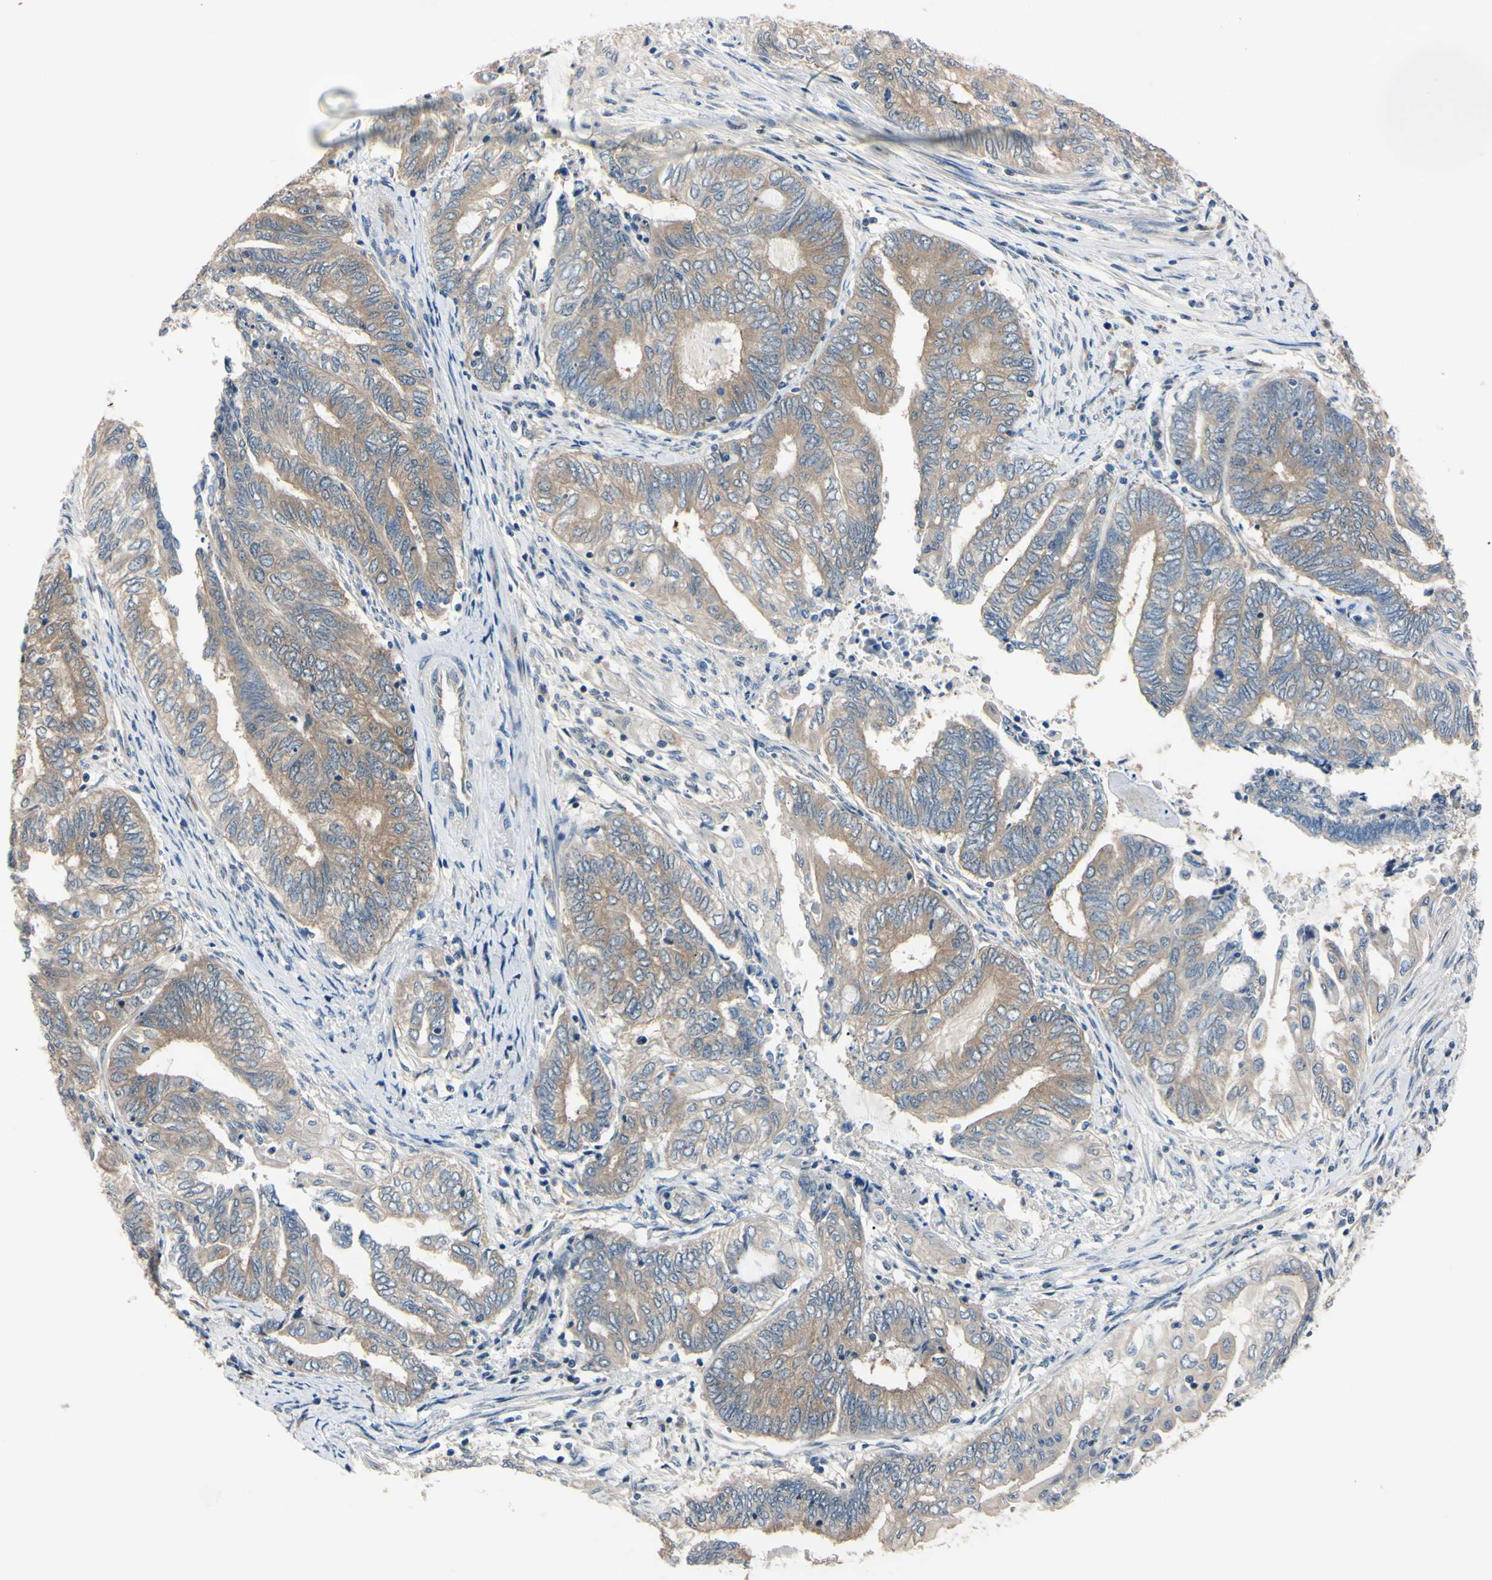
{"staining": {"intensity": "weak", "quantity": ">75%", "location": "cytoplasmic/membranous"}, "tissue": "endometrial cancer", "cell_type": "Tumor cells", "image_type": "cancer", "snomed": [{"axis": "morphology", "description": "Adenocarcinoma, NOS"}, {"axis": "topography", "description": "Uterus"}, {"axis": "topography", "description": "Endometrium"}], "caption": "Human endometrial adenocarcinoma stained with a protein marker demonstrates weak staining in tumor cells.", "gene": "RARS1", "patient": {"sex": "female", "age": 70}}